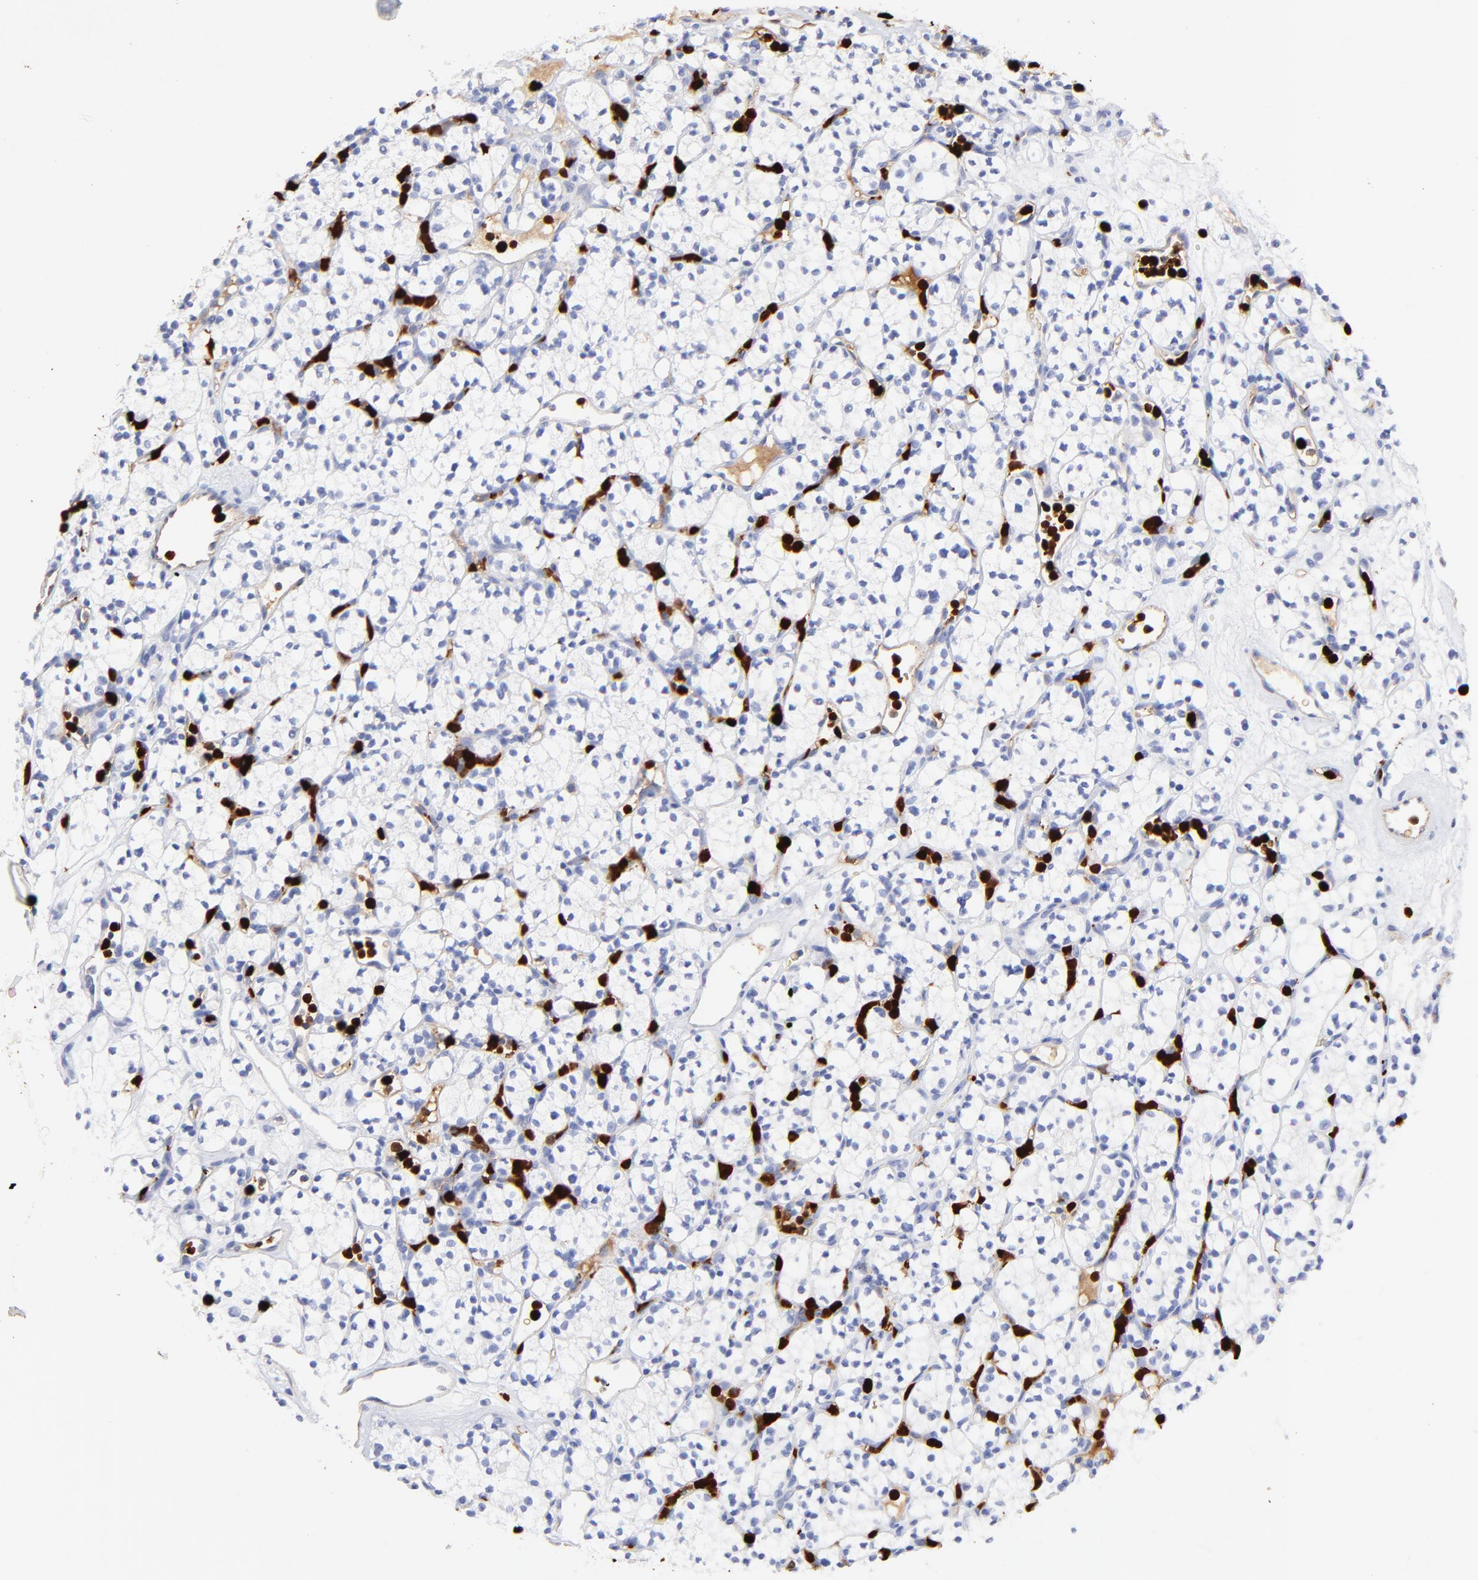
{"staining": {"intensity": "negative", "quantity": "none", "location": "none"}, "tissue": "renal cancer", "cell_type": "Tumor cells", "image_type": "cancer", "snomed": [{"axis": "morphology", "description": "Adenocarcinoma, NOS"}, {"axis": "topography", "description": "Kidney"}], "caption": "DAB (3,3'-diaminobenzidine) immunohistochemical staining of renal cancer (adenocarcinoma) displays no significant positivity in tumor cells. Brightfield microscopy of immunohistochemistry (IHC) stained with DAB (3,3'-diaminobenzidine) (brown) and hematoxylin (blue), captured at high magnification.", "gene": "S100A12", "patient": {"sex": "male", "age": 59}}